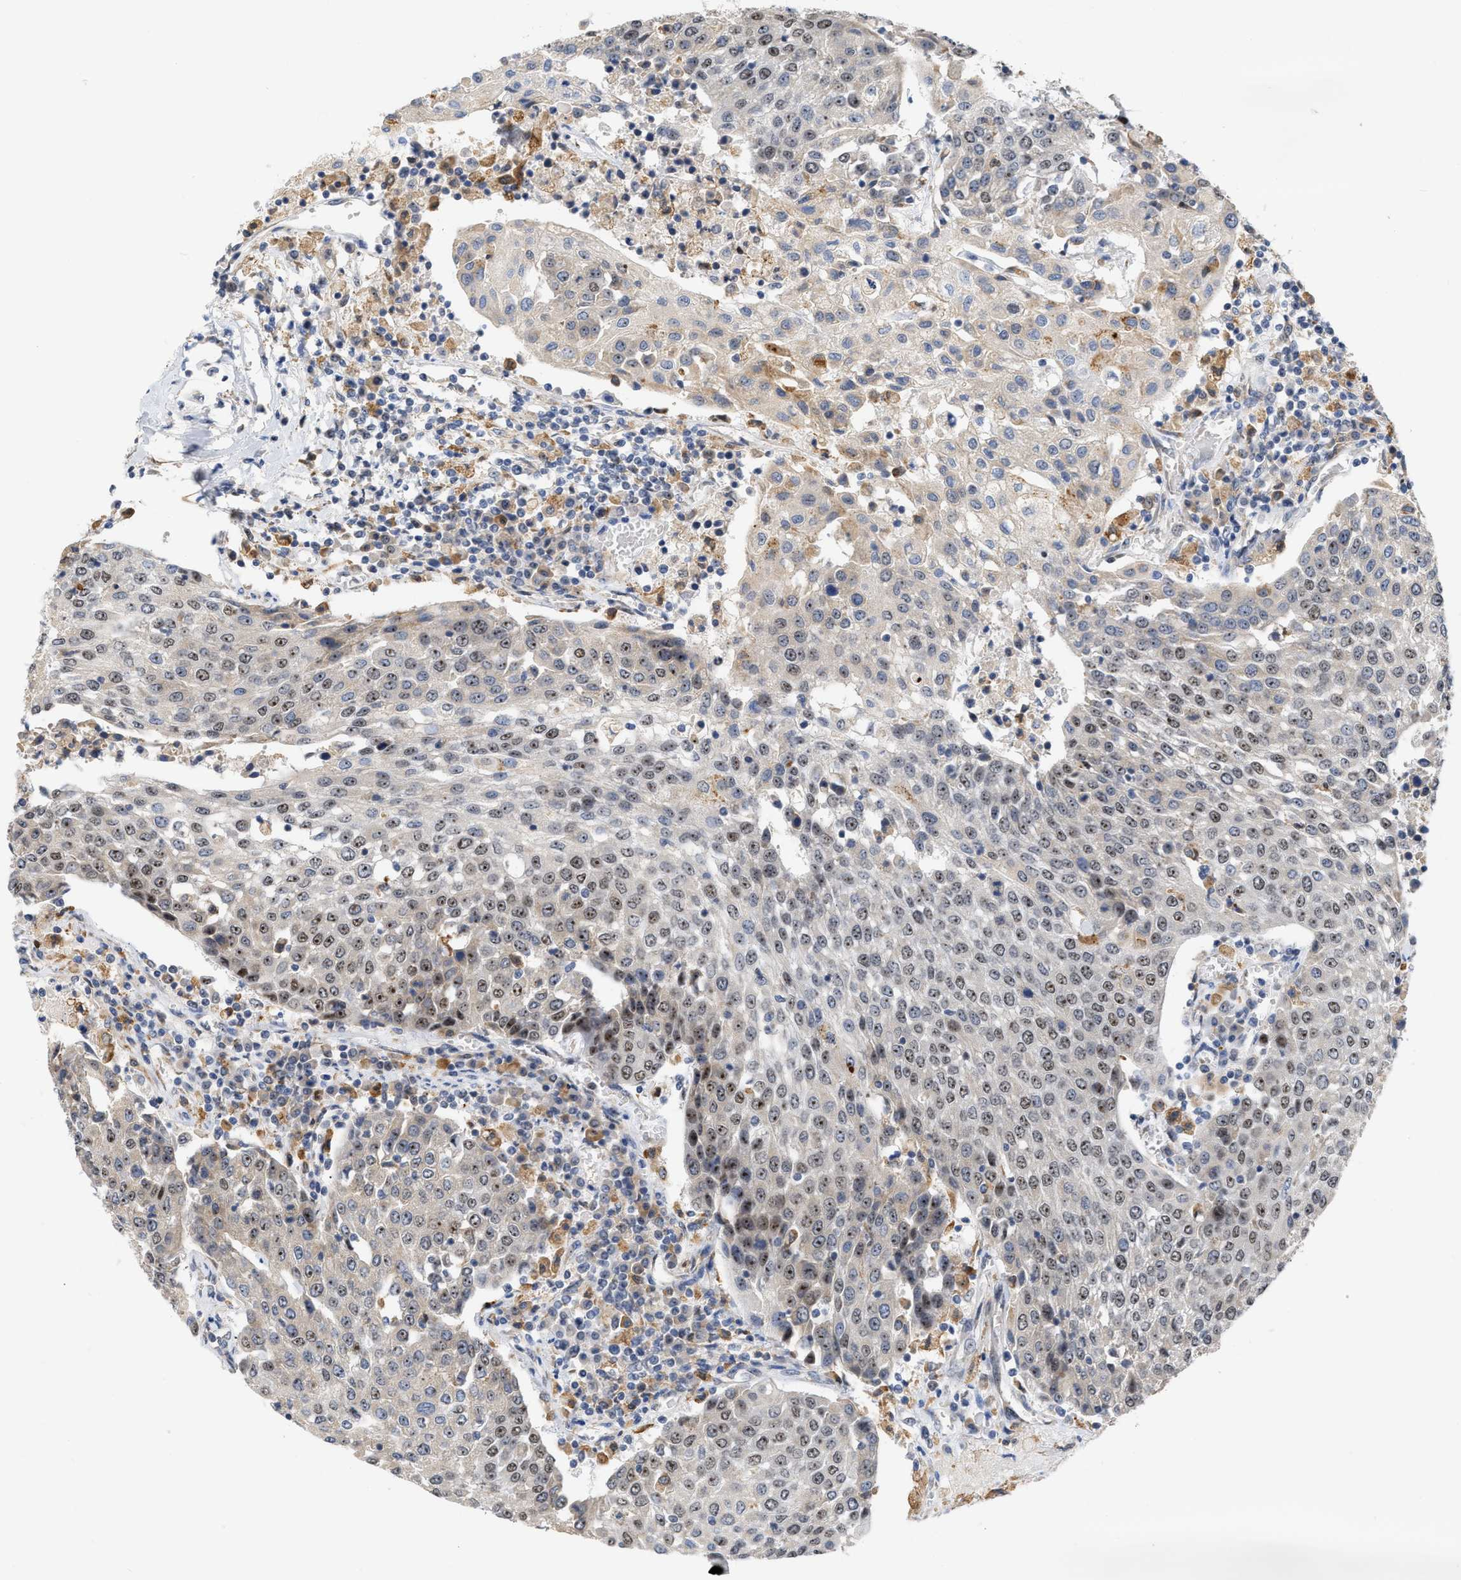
{"staining": {"intensity": "moderate", "quantity": "25%-75%", "location": "nuclear"}, "tissue": "urothelial cancer", "cell_type": "Tumor cells", "image_type": "cancer", "snomed": [{"axis": "morphology", "description": "Urothelial carcinoma, High grade"}, {"axis": "topography", "description": "Urinary bladder"}], "caption": "Tumor cells display medium levels of moderate nuclear expression in about 25%-75% of cells in urothelial cancer.", "gene": "ELAC2", "patient": {"sex": "female", "age": 85}}